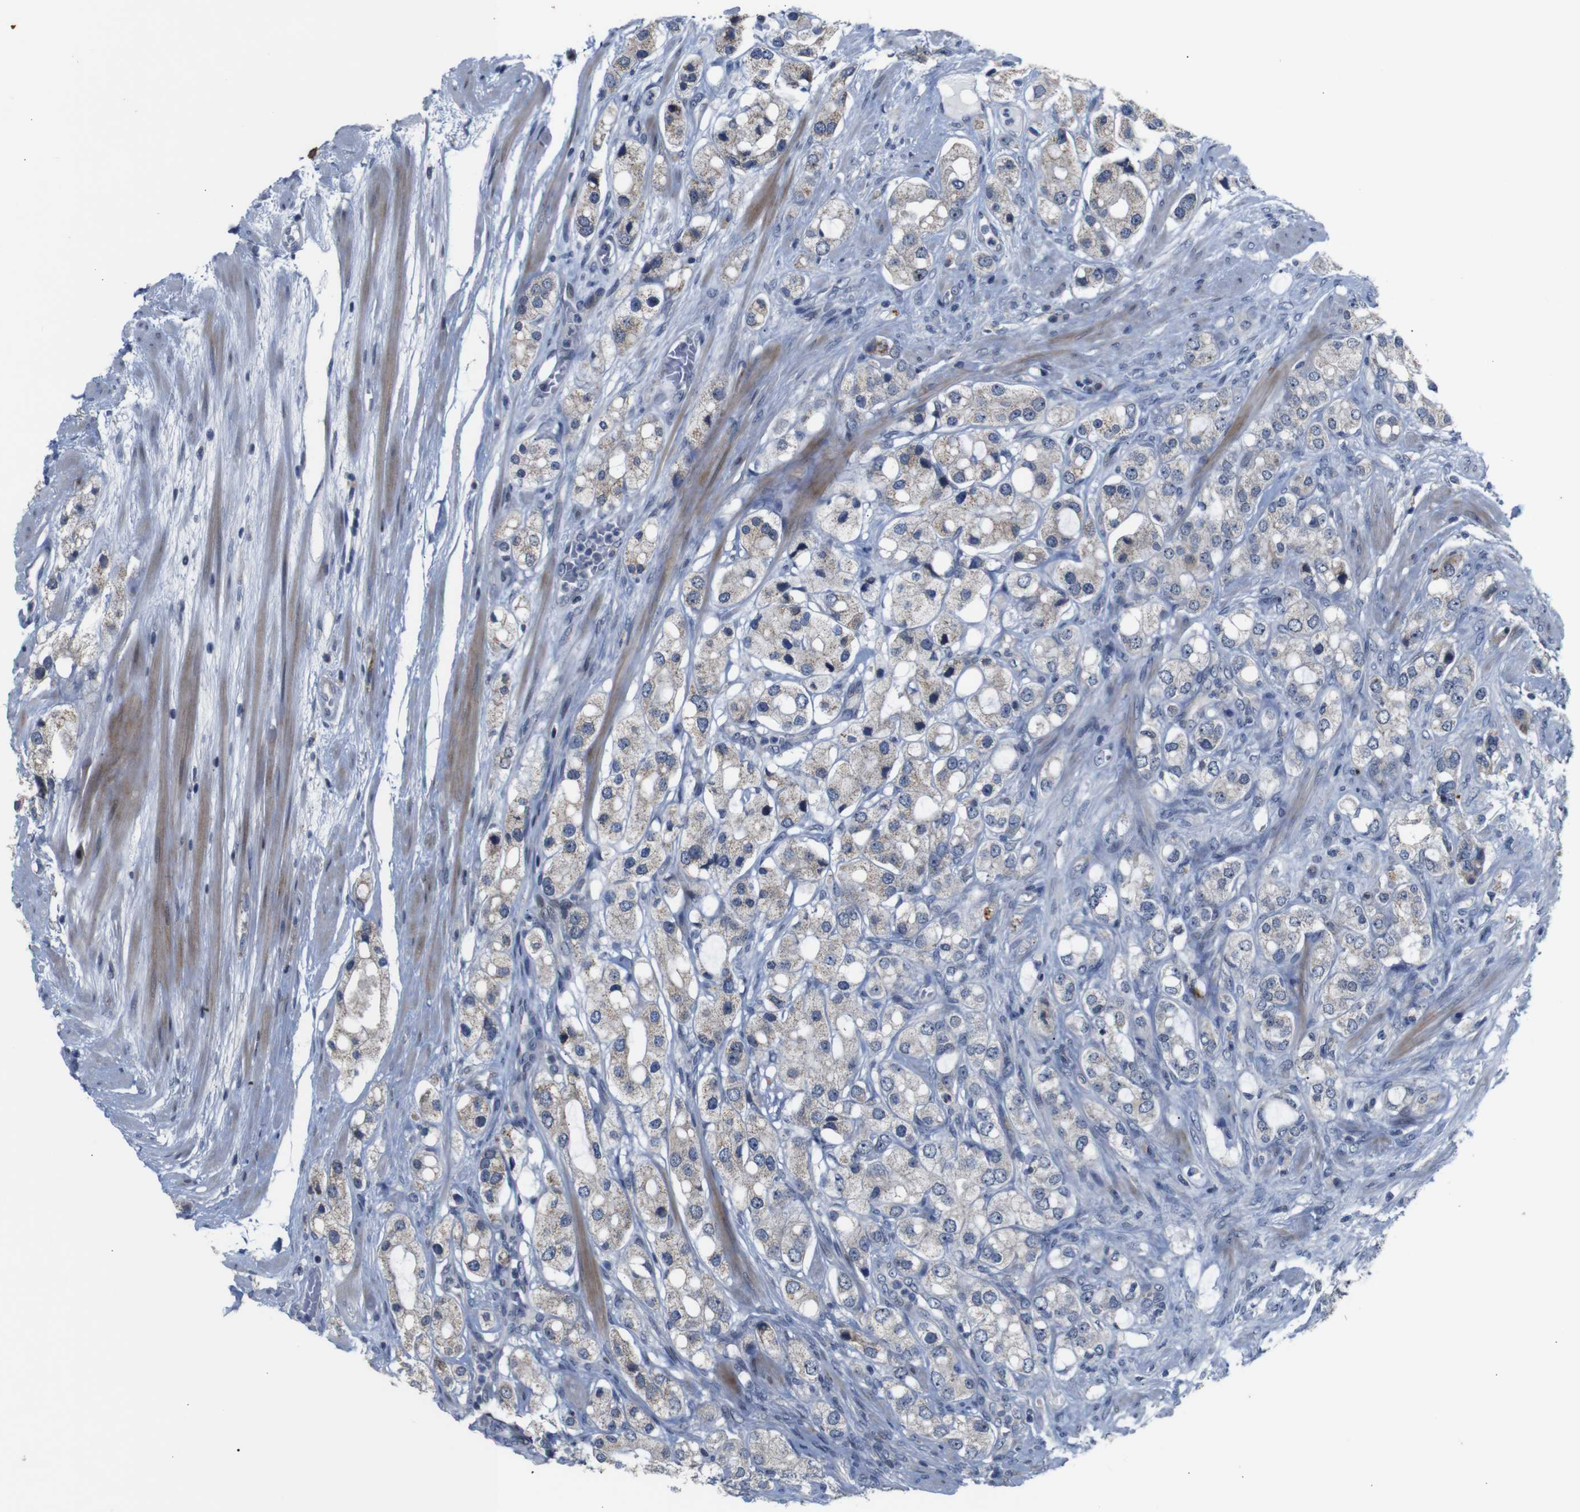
{"staining": {"intensity": "weak", "quantity": ">75%", "location": "cytoplasmic/membranous"}, "tissue": "prostate cancer", "cell_type": "Tumor cells", "image_type": "cancer", "snomed": [{"axis": "morphology", "description": "Adenocarcinoma, High grade"}, {"axis": "topography", "description": "Prostate"}], "caption": "Protein analysis of prostate cancer (adenocarcinoma (high-grade)) tissue shows weak cytoplasmic/membranous positivity in approximately >75% of tumor cells.", "gene": "ATP7B", "patient": {"sex": "male", "age": 65}}